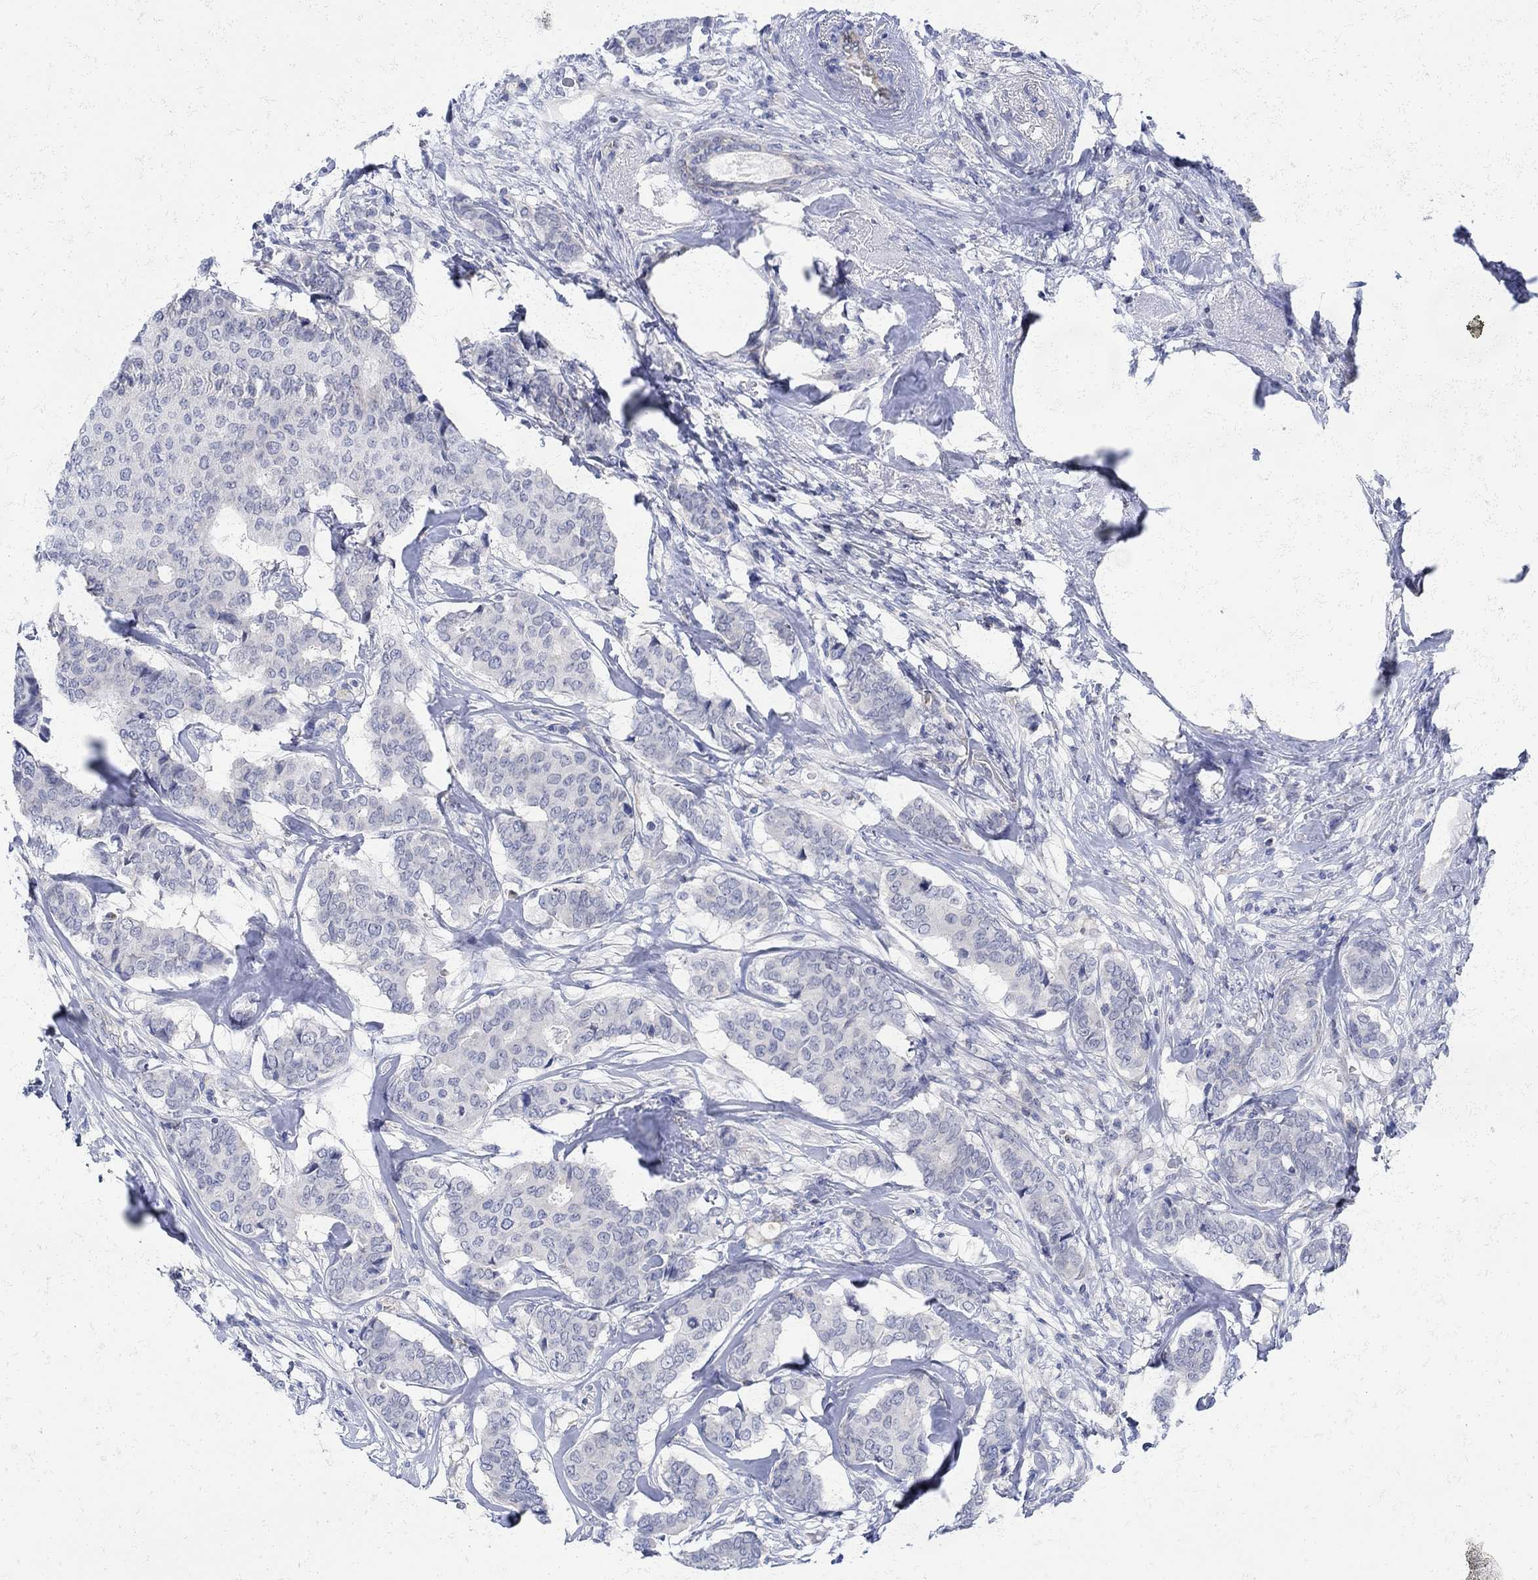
{"staining": {"intensity": "negative", "quantity": "none", "location": "none"}, "tissue": "breast cancer", "cell_type": "Tumor cells", "image_type": "cancer", "snomed": [{"axis": "morphology", "description": "Duct carcinoma"}, {"axis": "topography", "description": "Breast"}], "caption": "Tumor cells show no significant protein positivity in breast cancer. The staining was performed using DAB (3,3'-diaminobenzidine) to visualize the protein expression in brown, while the nuclei were stained in blue with hematoxylin (Magnification: 20x).", "gene": "PHF21B", "patient": {"sex": "female", "age": 75}}